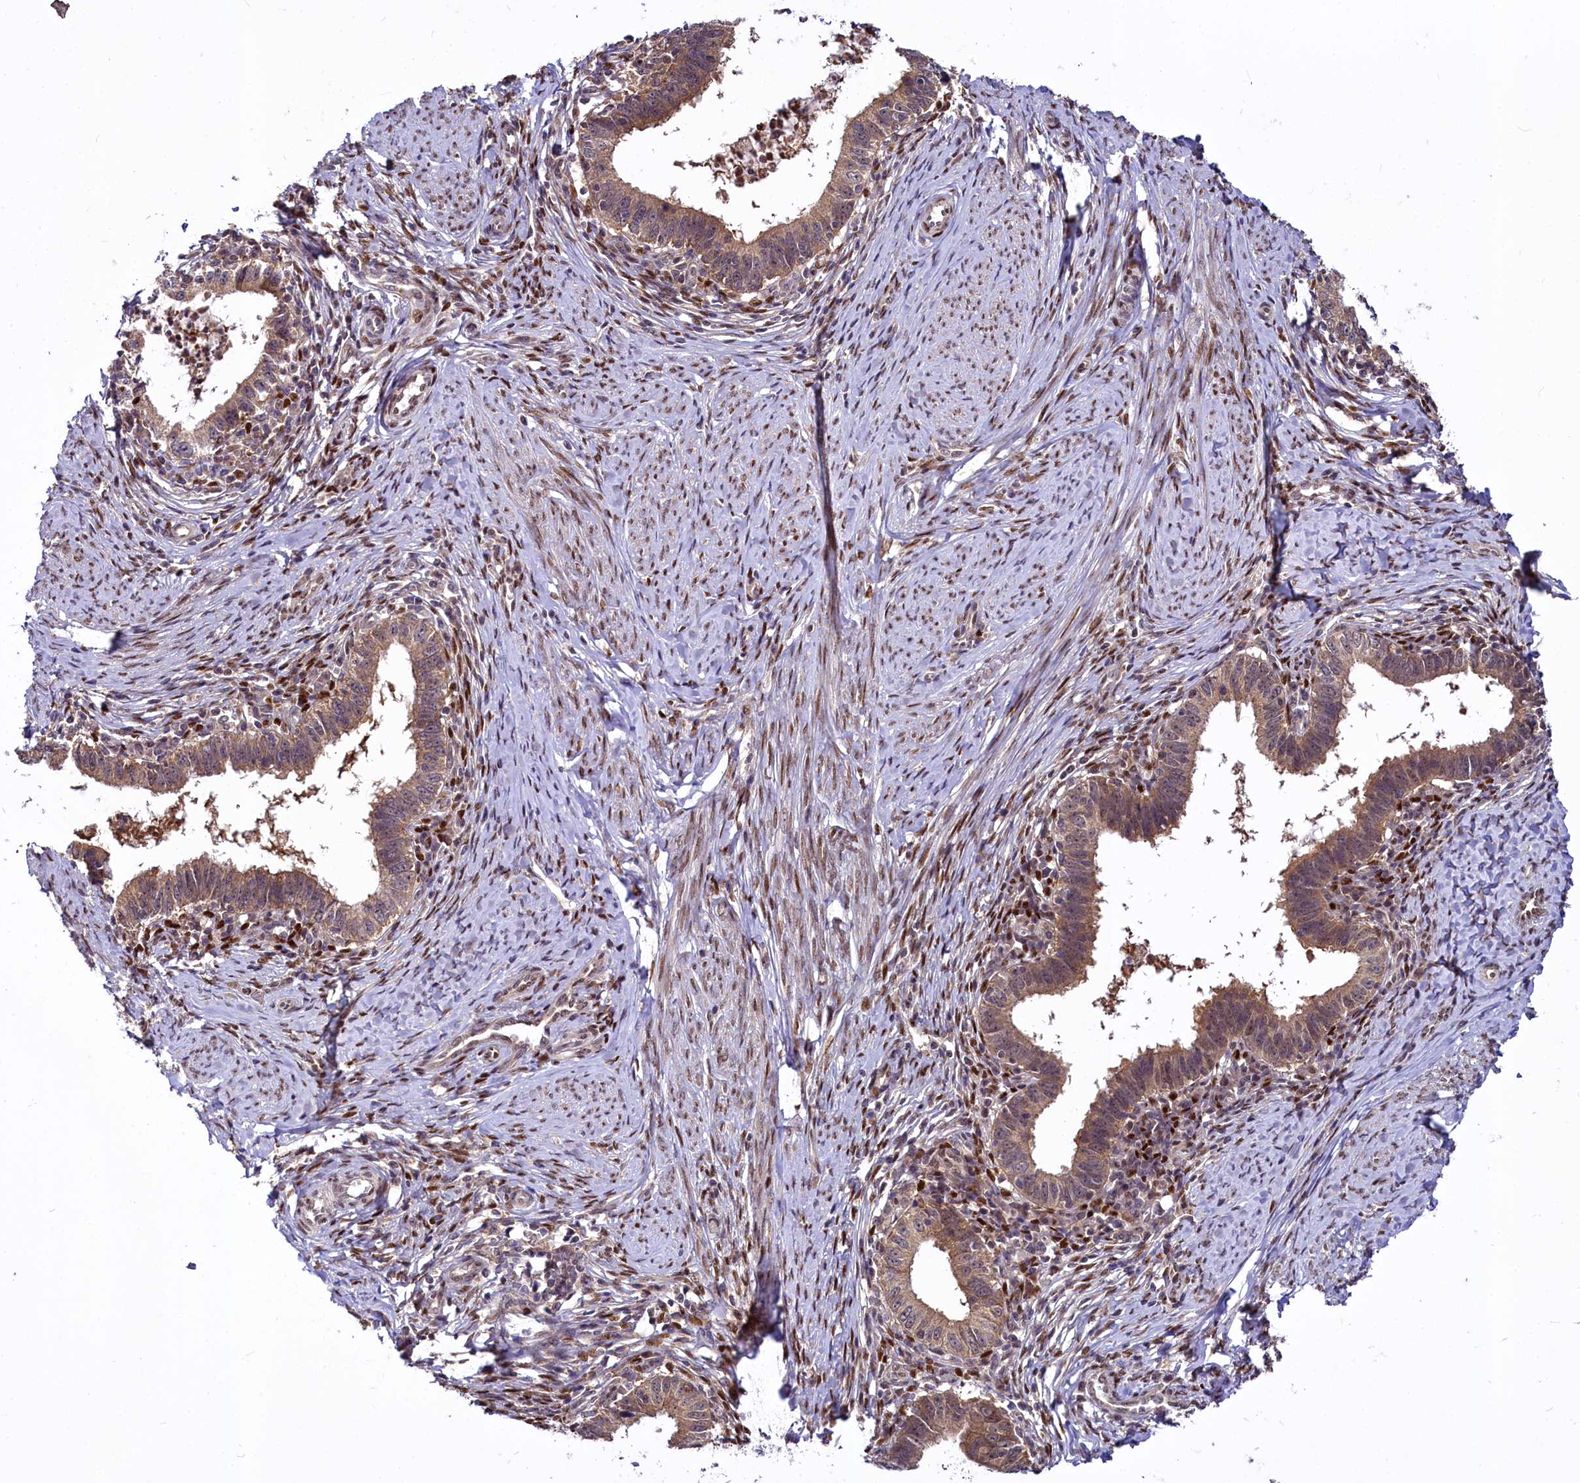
{"staining": {"intensity": "moderate", "quantity": ">75%", "location": "cytoplasmic/membranous"}, "tissue": "cervical cancer", "cell_type": "Tumor cells", "image_type": "cancer", "snomed": [{"axis": "morphology", "description": "Adenocarcinoma, NOS"}, {"axis": "topography", "description": "Cervix"}], "caption": "Brown immunohistochemical staining in cervical cancer (adenocarcinoma) demonstrates moderate cytoplasmic/membranous positivity in approximately >75% of tumor cells. The staining was performed using DAB to visualize the protein expression in brown, while the nuclei were stained in blue with hematoxylin (Magnification: 20x).", "gene": "MAML2", "patient": {"sex": "female", "age": 36}}